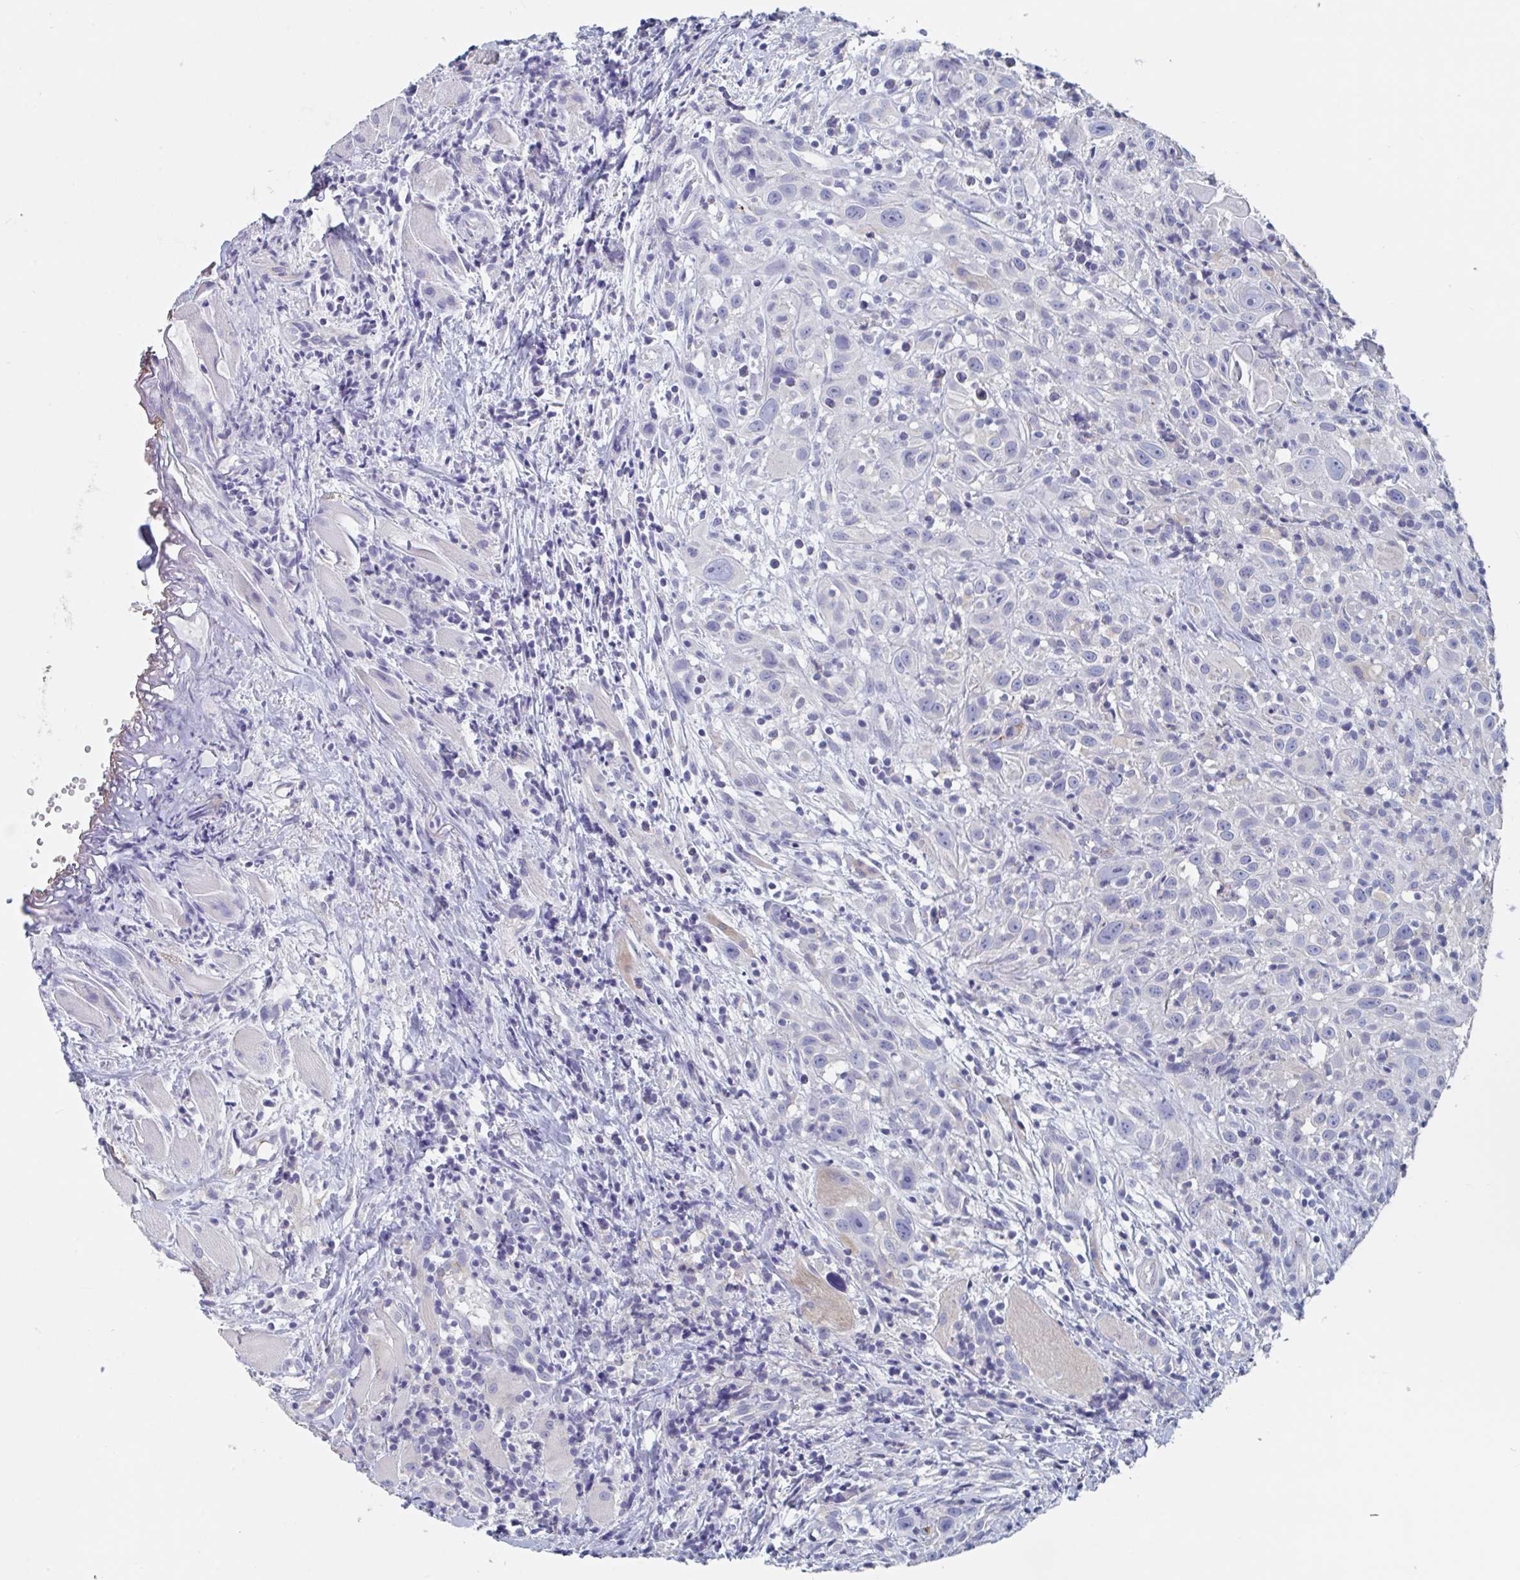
{"staining": {"intensity": "negative", "quantity": "none", "location": "none"}, "tissue": "head and neck cancer", "cell_type": "Tumor cells", "image_type": "cancer", "snomed": [{"axis": "morphology", "description": "Squamous cell carcinoma, NOS"}, {"axis": "topography", "description": "Head-Neck"}], "caption": "Tumor cells show no significant protein expression in head and neck cancer (squamous cell carcinoma).", "gene": "ABHD16A", "patient": {"sex": "female", "age": 95}}